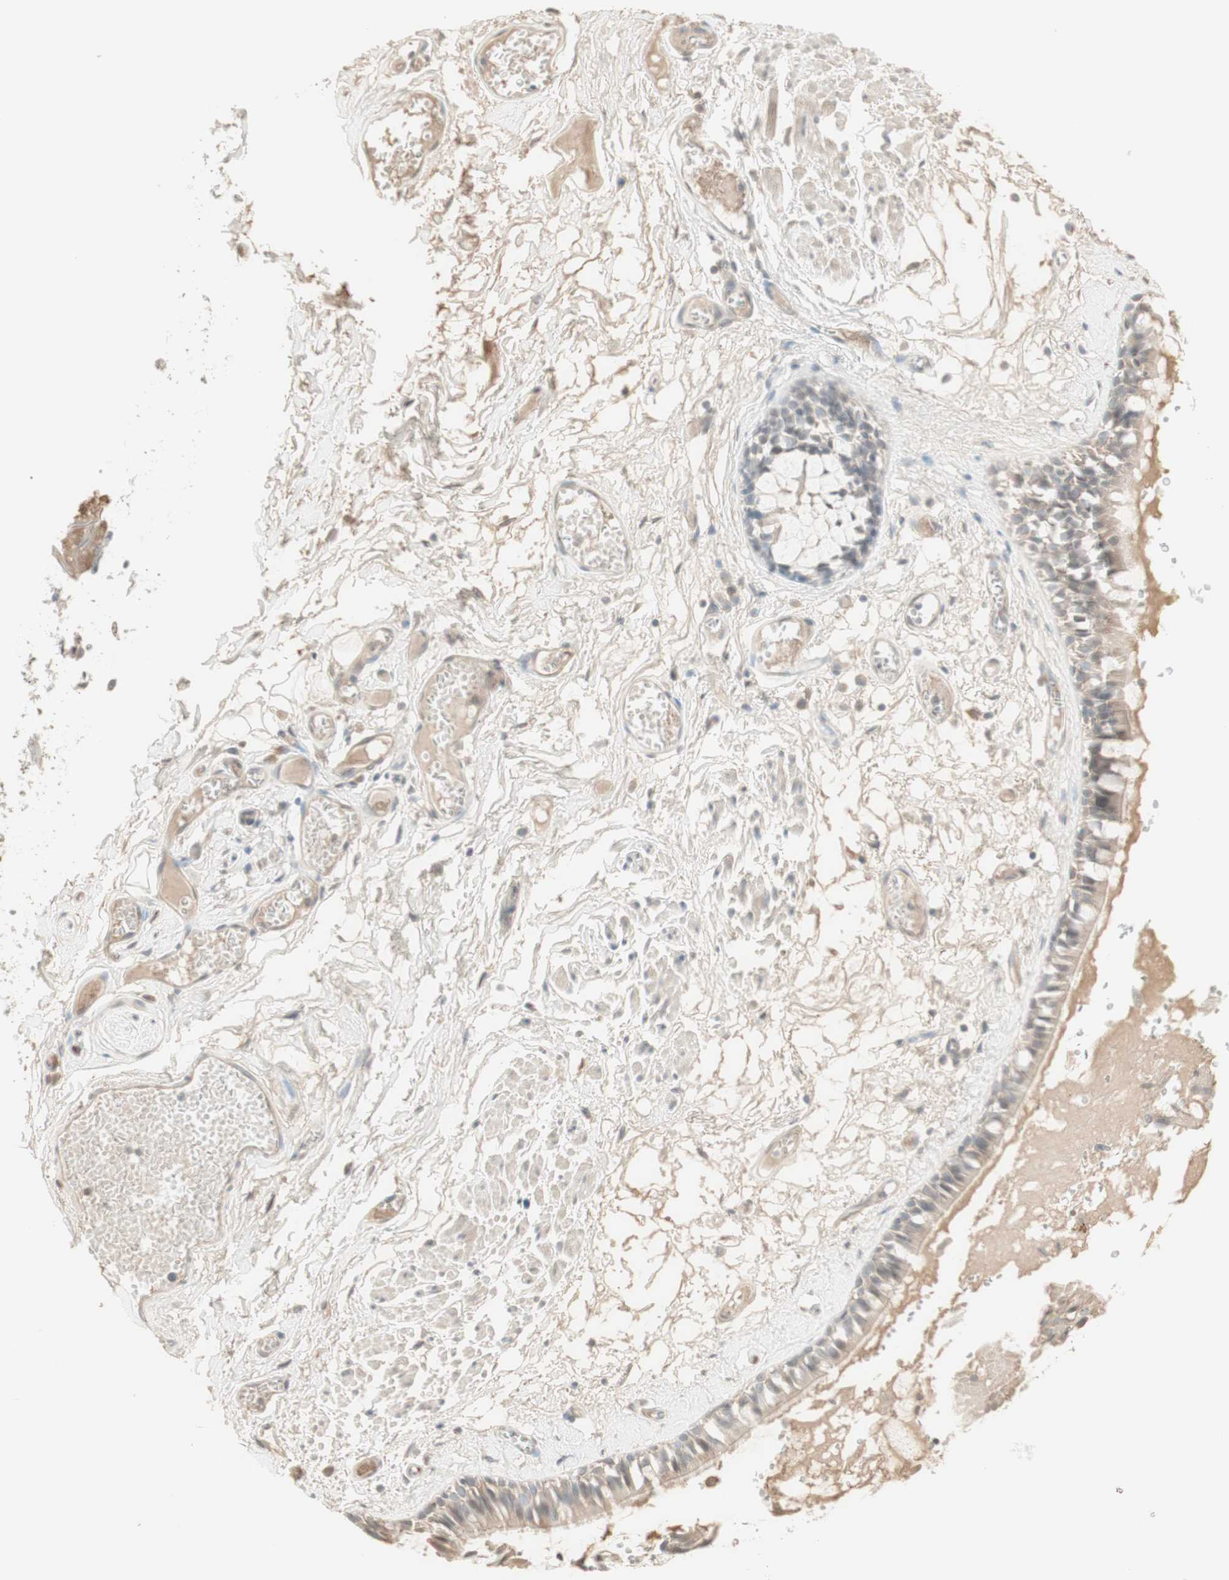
{"staining": {"intensity": "weak", "quantity": ">75%", "location": "cytoplasmic/membranous,nuclear"}, "tissue": "bronchus", "cell_type": "Respiratory epithelial cells", "image_type": "normal", "snomed": [{"axis": "morphology", "description": "Normal tissue, NOS"}, {"axis": "morphology", "description": "Inflammation, NOS"}, {"axis": "topography", "description": "Cartilage tissue"}, {"axis": "topography", "description": "Lung"}], "caption": "Protein staining exhibits weak cytoplasmic/membranous,nuclear positivity in about >75% of respiratory epithelial cells in unremarkable bronchus.", "gene": "PLCD4", "patient": {"sex": "male", "age": 71}}